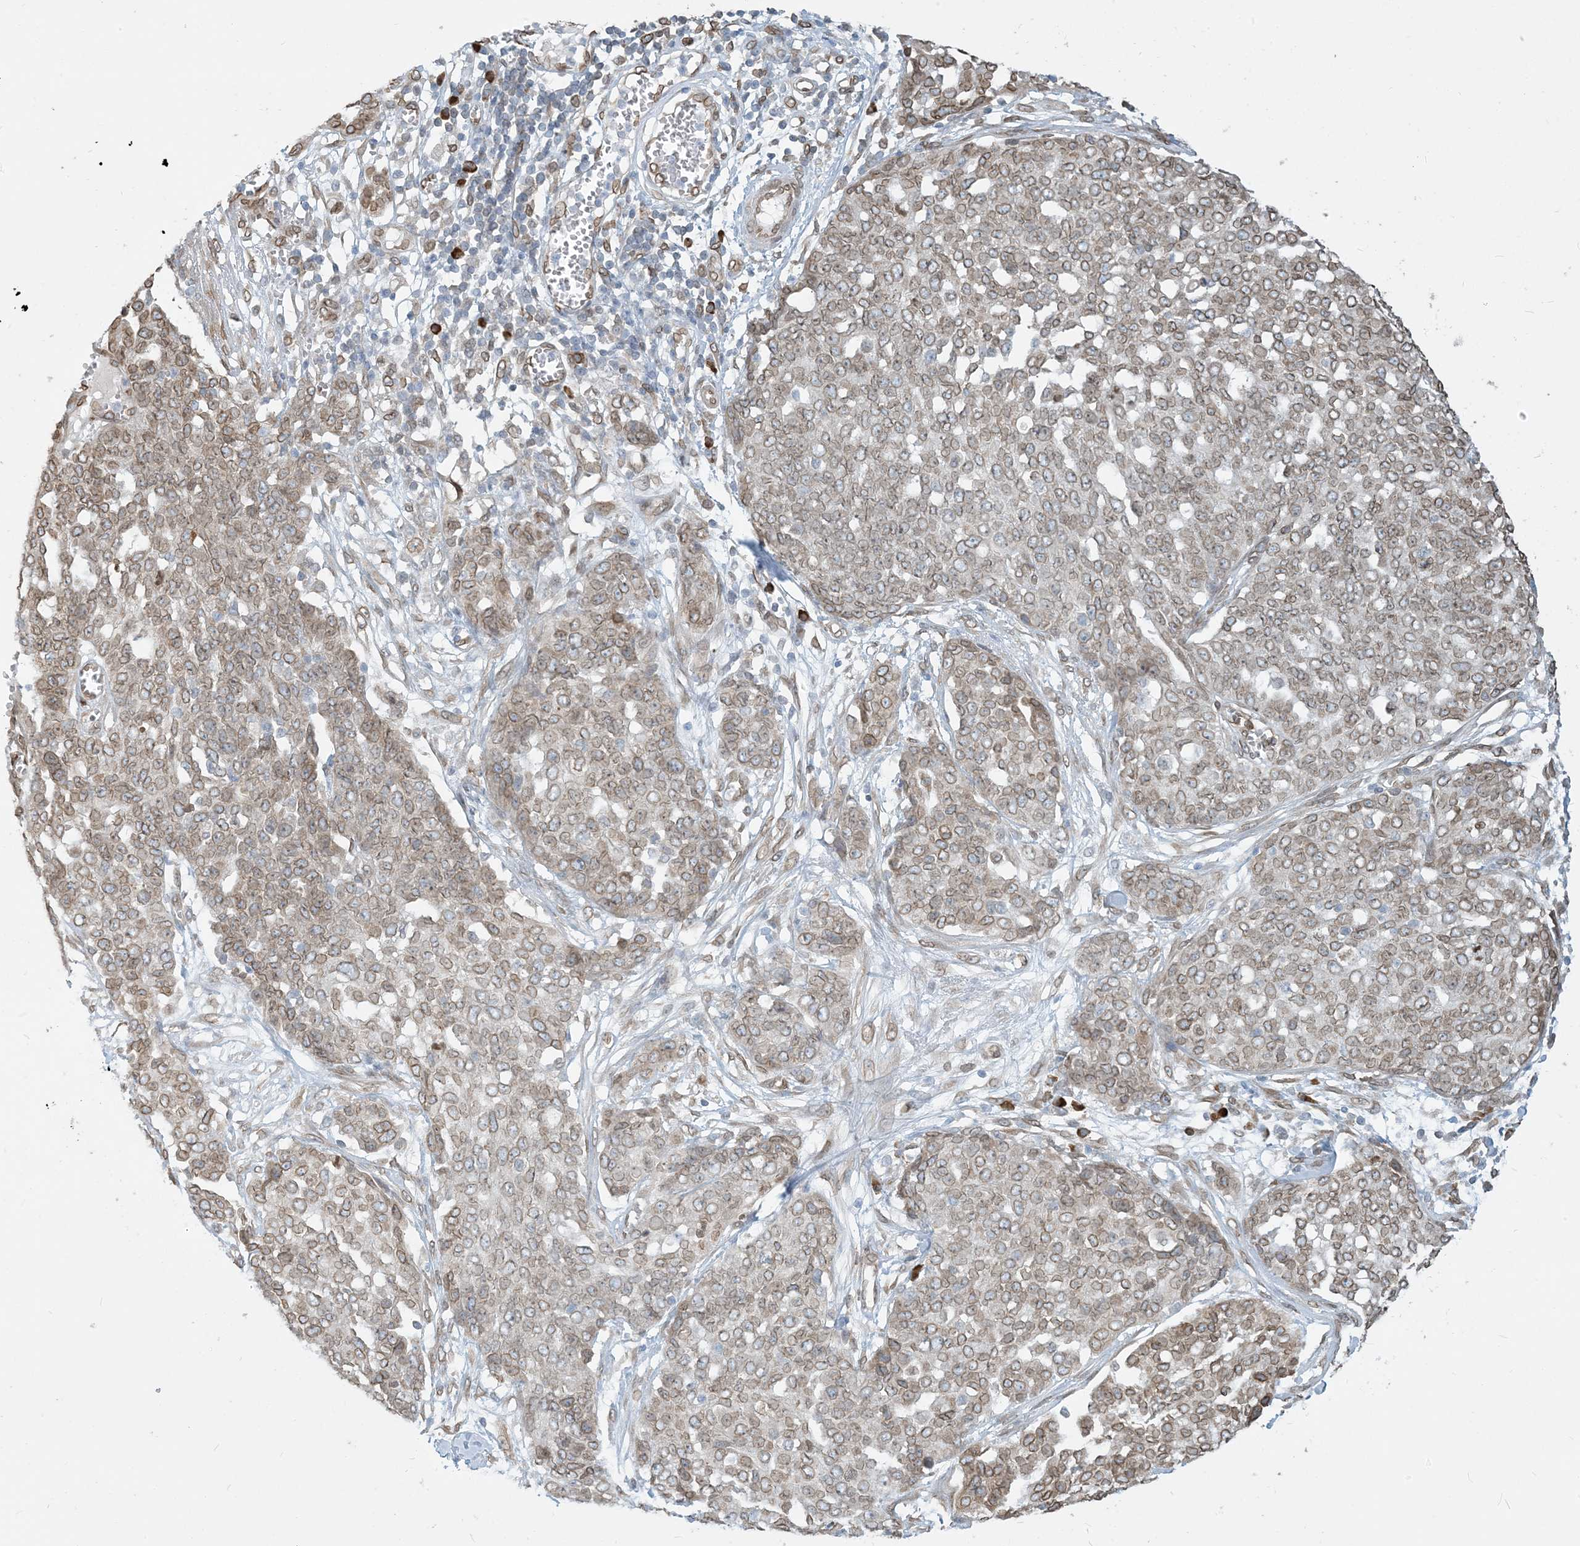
{"staining": {"intensity": "weak", "quantity": ">75%", "location": "cytoplasmic/membranous,nuclear"}, "tissue": "ovarian cancer", "cell_type": "Tumor cells", "image_type": "cancer", "snomed": [{"axis": "morphology", "description": "Cystadenocarcinoma, serous, NOS"}, {"axis": "topography", "description": "Soft tissue"}, {"axis": "topography", "description": "Ovary"}], "caption": "Ovarian cancer was stained to show a protein in brown. There is low levels of weak cytoplasmic/membranous and nuclear staining in approximately >75% of tumor cells.", "gene": "WWP1", "patient": {"sex": "female", "age": 57}}